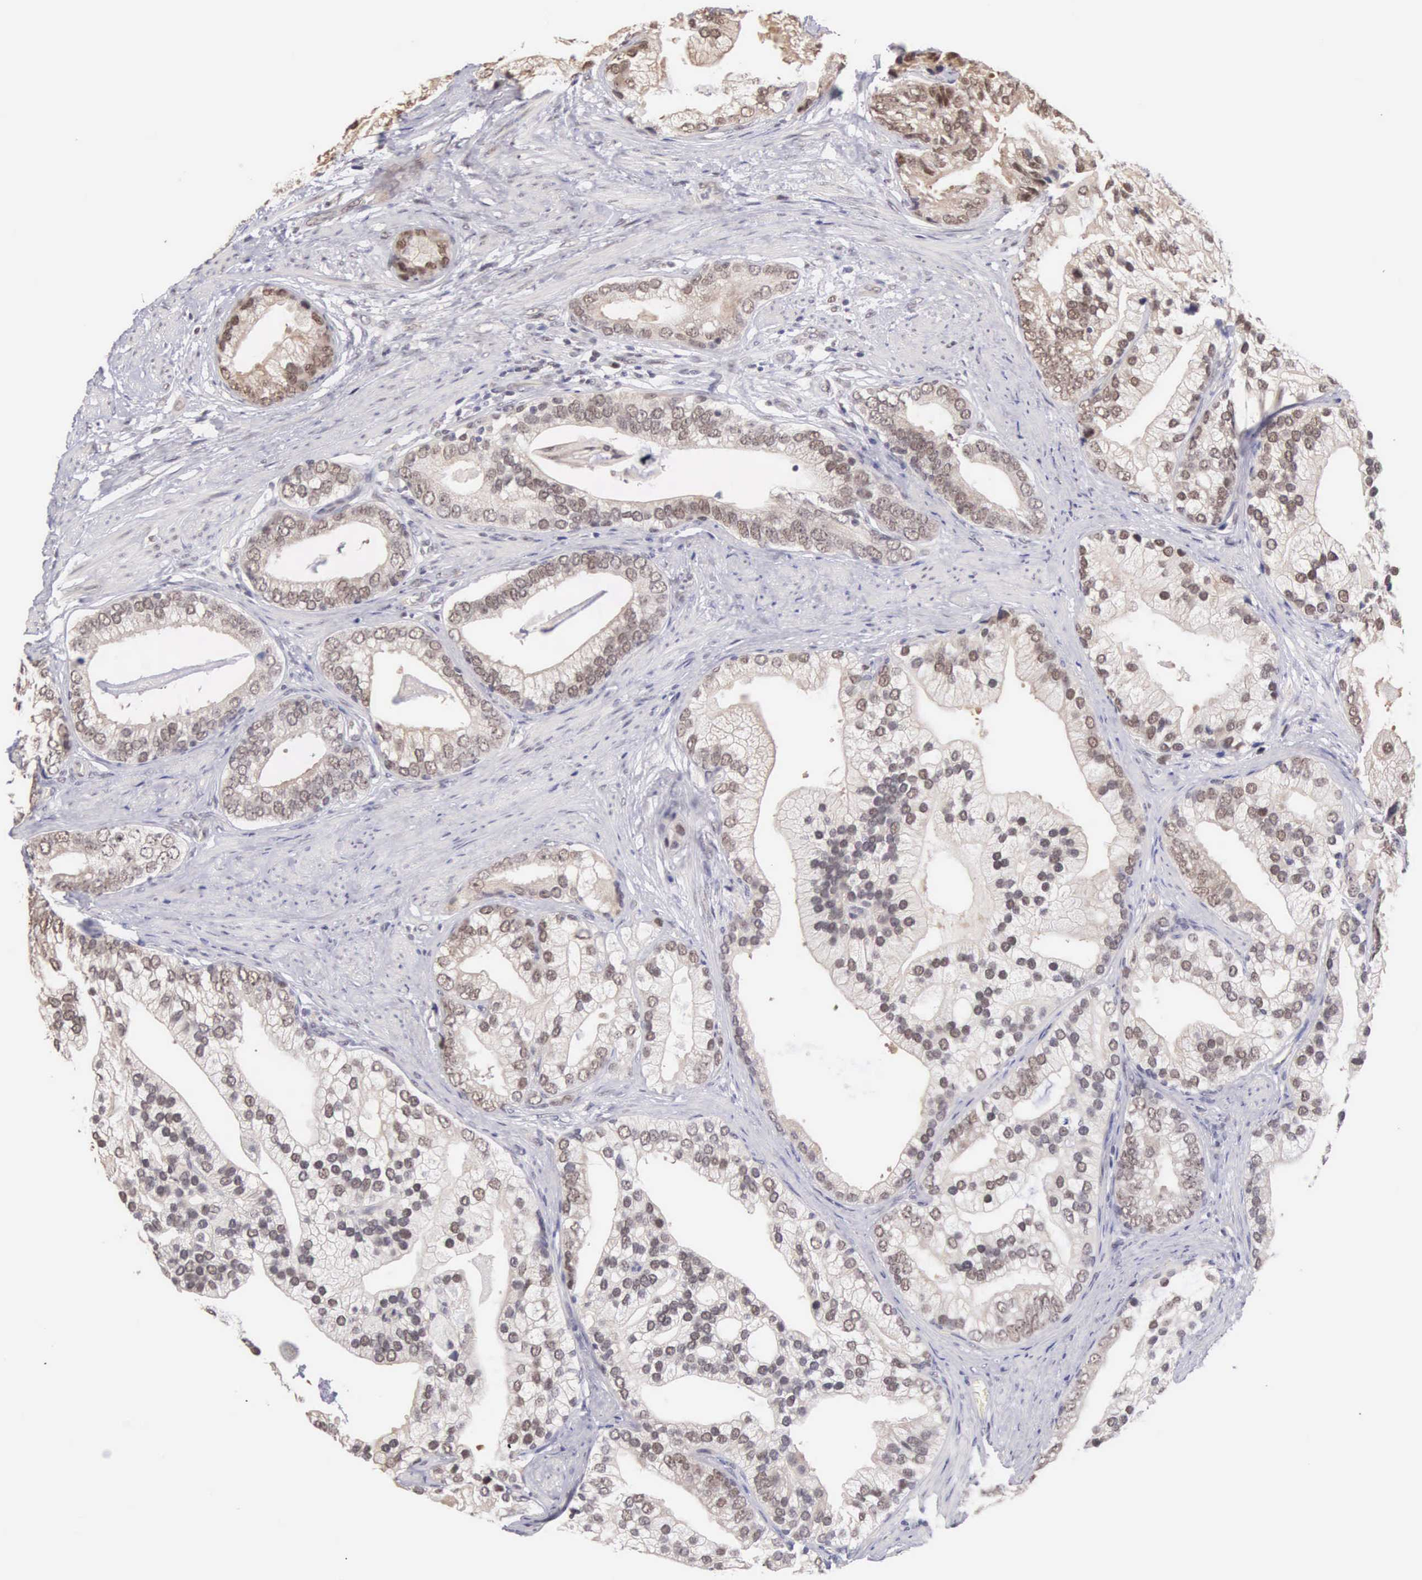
{"staining": {"intensity": "weak", "quantity": "<25%", "location": "cytoplasmic/membranous"}, "tissue": "prostate cancer", "cell_type": "Tumor cells", "image_type": "cancer", "snomed": [{"axis": "morphology", "description": "Adenocarcinoma, Medium grade"}, {"axis": "topography", "description": "Prostate"}], "caption": "Histopathology image shows no protein staining in tumor cells of prostate adenocarcinoma (medium-grade) tissue. Nuclei are stained in blue.", "gene": "HMGXB4", "patient": {"sex": "male", "age": 65}}